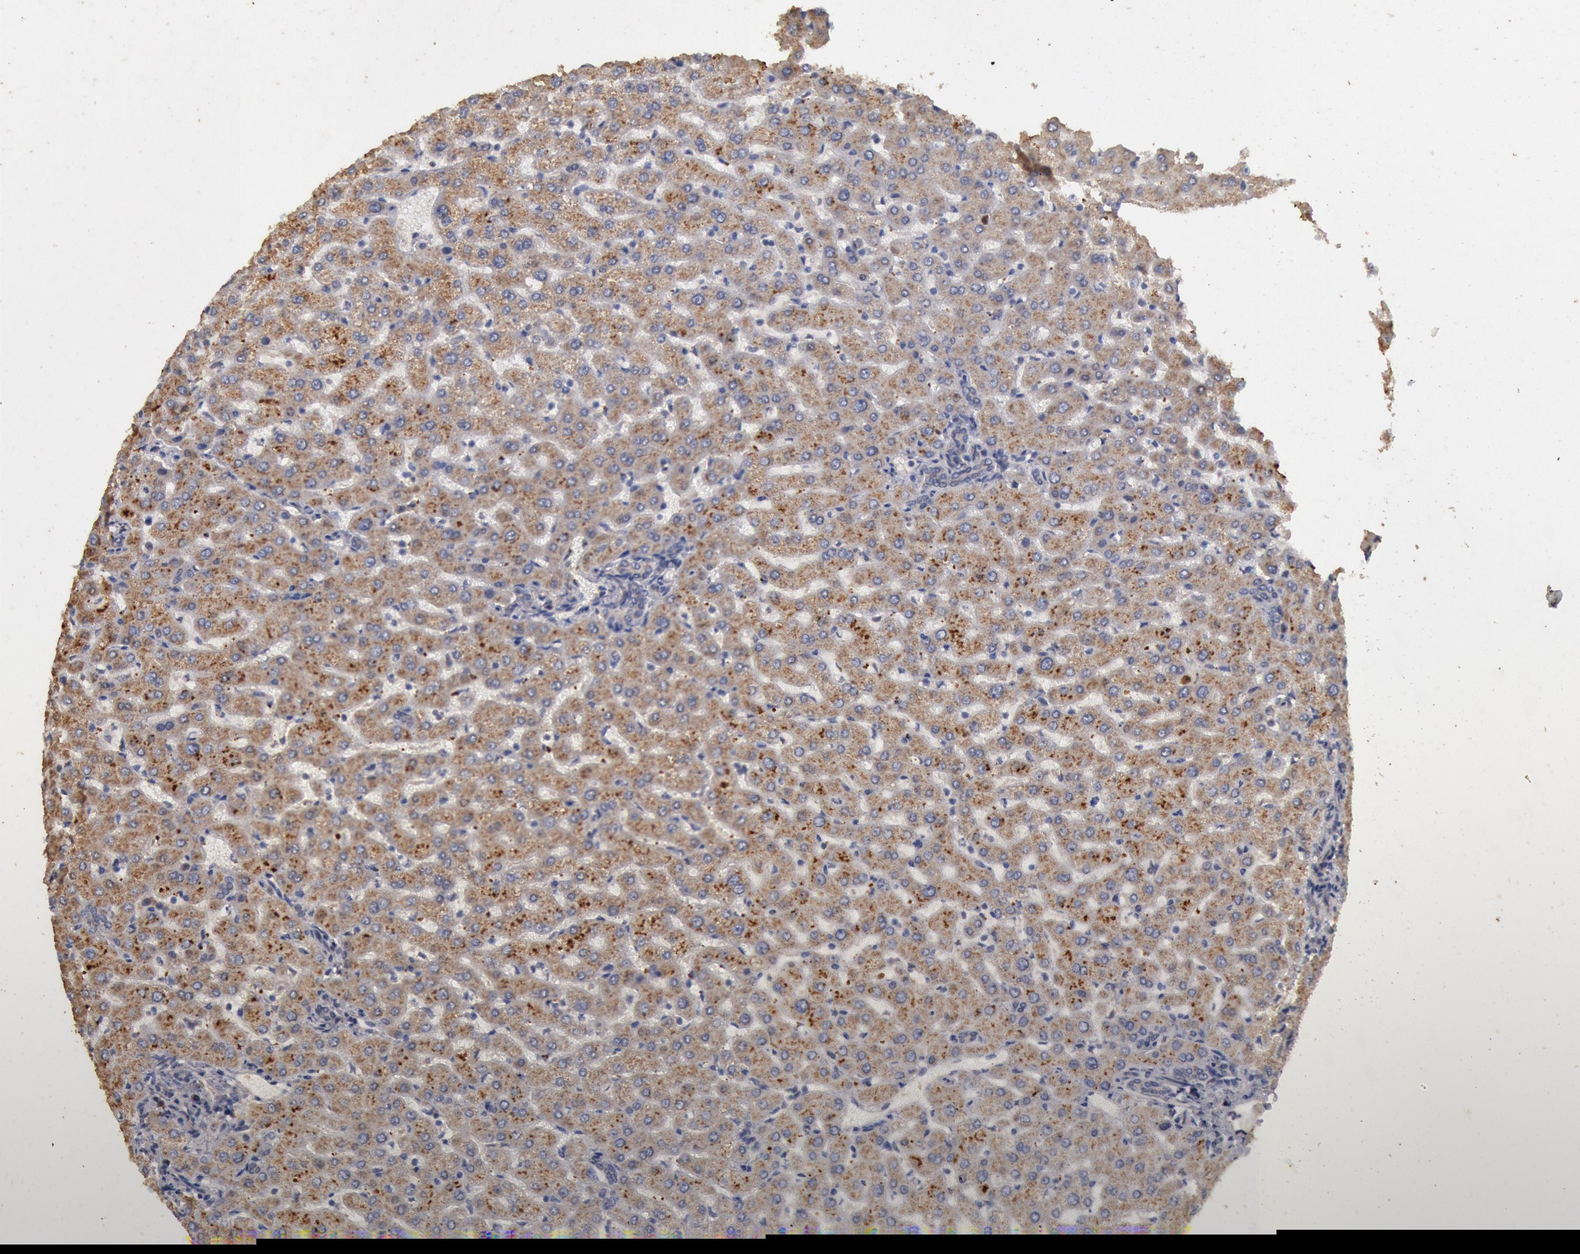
{"staining": {"intensity": "negative", "quantity": "none", "location": "none"}, "tissue": "liver", "cell_type": "Cholangiocytes", "image_type": "normal", "snomed": [{"axis": "morphology", "description": "Normal tissue, NOS"}, {"axis": "morphology", "description": "Fibrosis, NOS"}, {"axis": "topography", "description": "Liver"}], "caption": "Protein analysis of unremarkable liver displays no significant positivity in cholangiocytes.", "gene": "DNAJA1", "patient": {"sex": "female", "age": 29}}